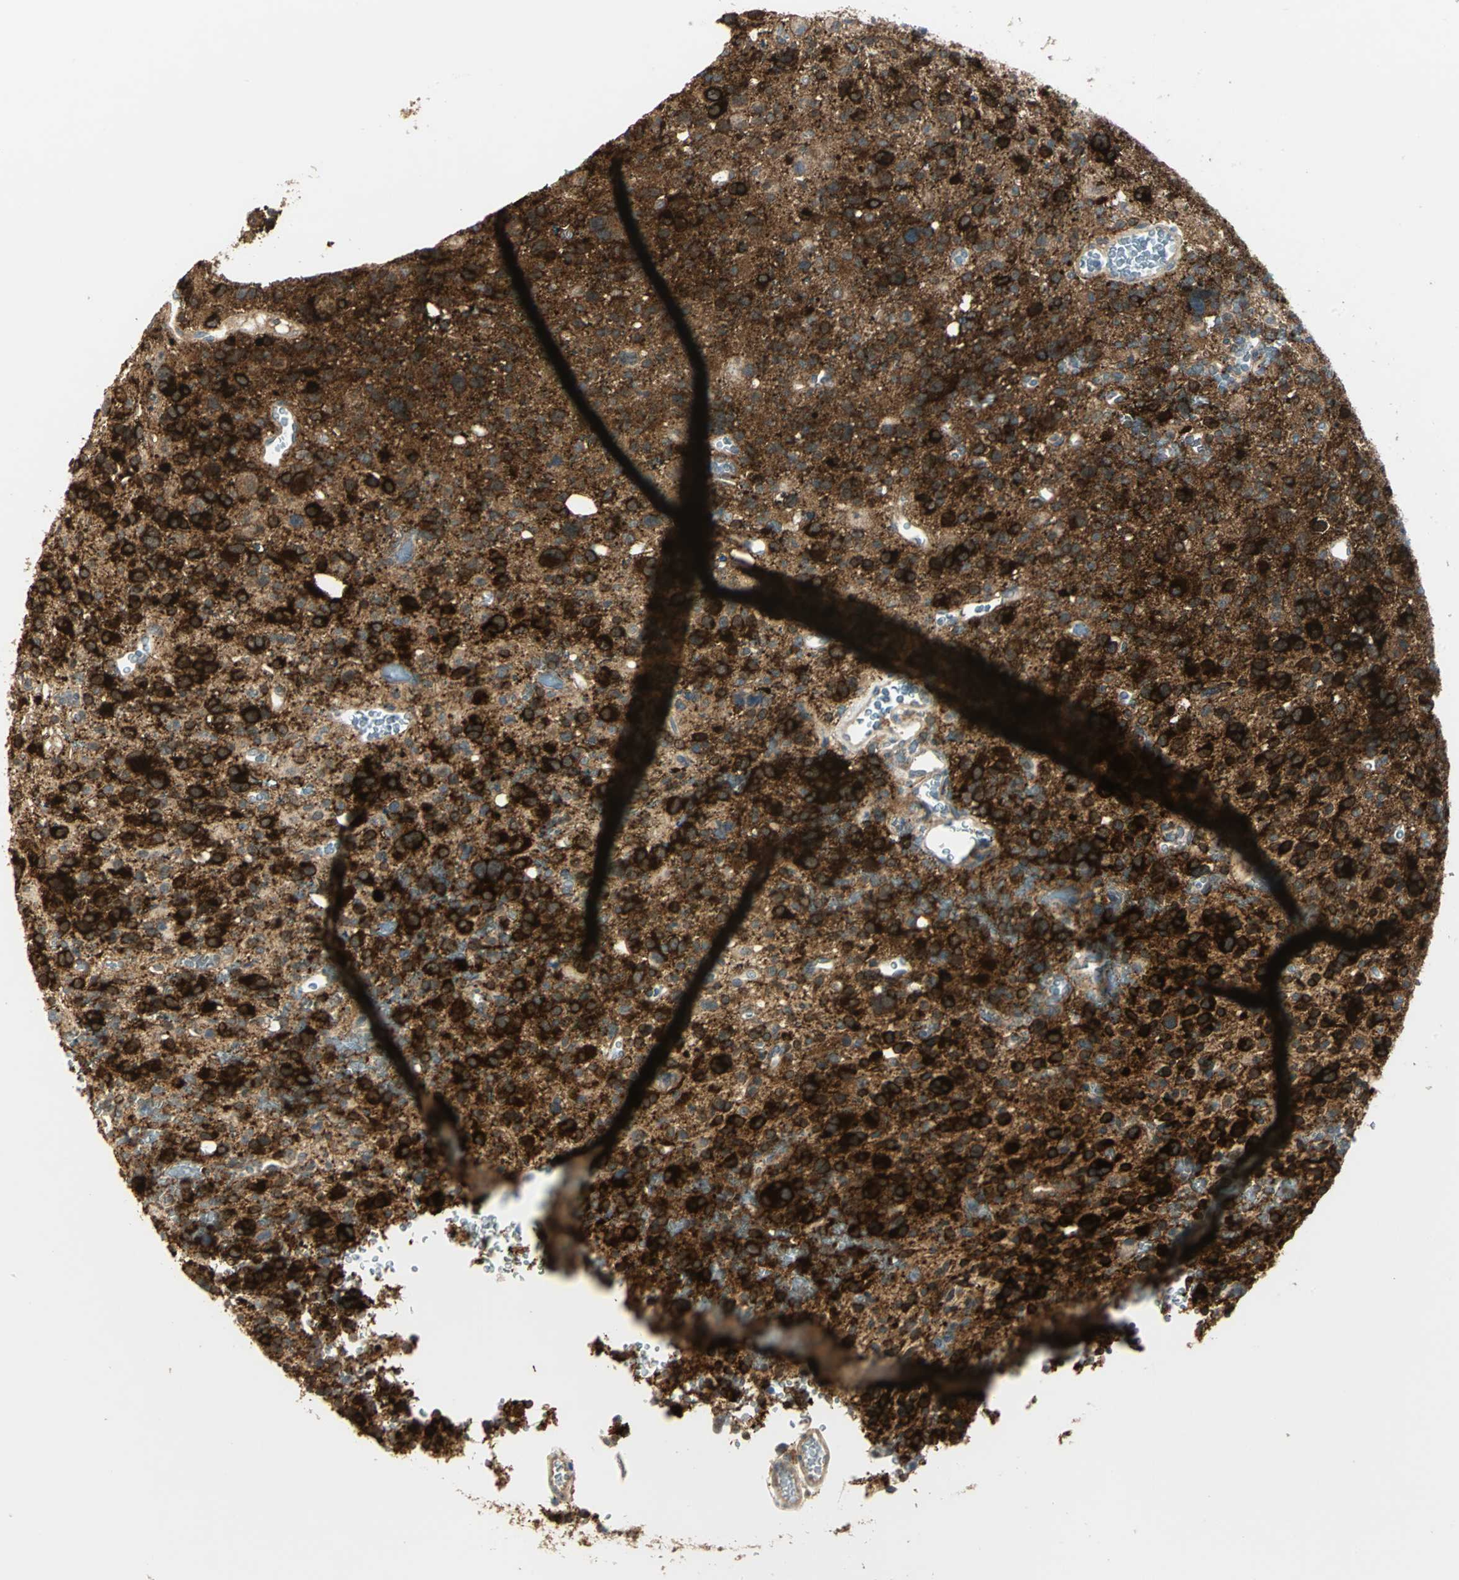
{"staining": {"intensity": "strong", "quantity": ">75%", "location": "cytoplasmic/membranous"}, "tissue": "glioma", "cell_type": "Tumor cells", "image_type": "cancer", "snomed": [{"axis": "morphology", "description": "Glioma, malignant, High grade"}, {"axis": "topography", "description": "Brain"}], "caption": "Immunohistochemical staining of human malignant glioma (high-grade) reveals strong cytoplasmic/membranous protein positivity in about >75% of tumor cells.", "gene": "MAPK8IP3", "patient": {"sex": "male", "age": 48}}